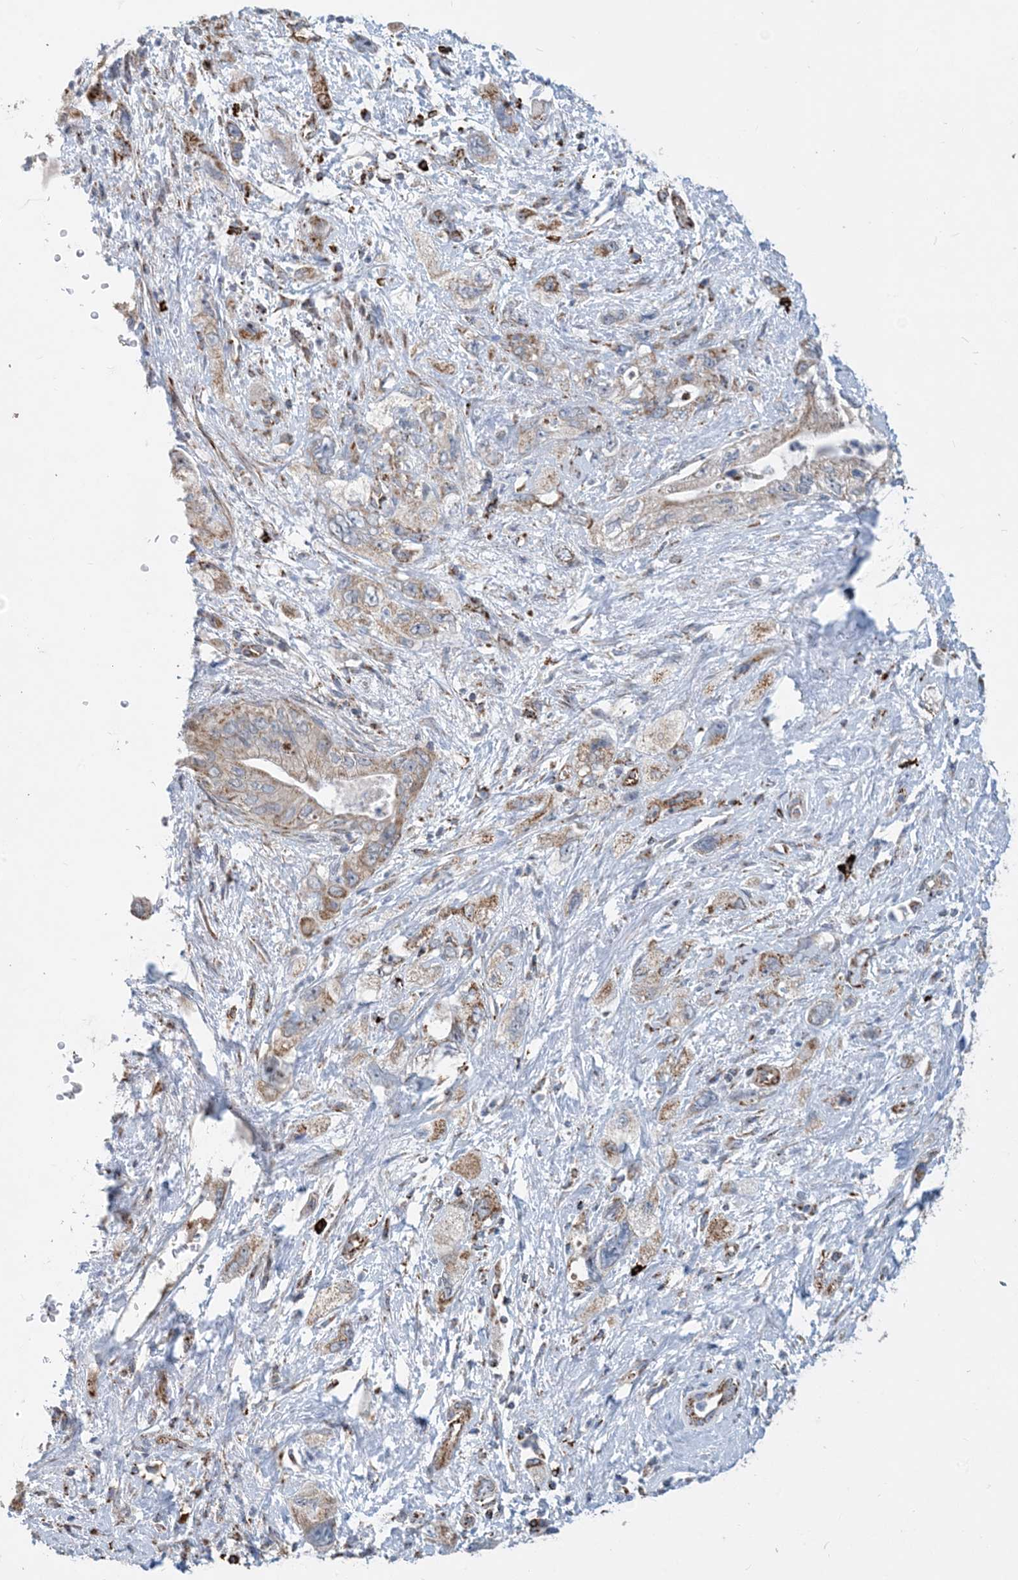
{"staining": {"intensity": "moderate", "quantity": "<25%", "location": "cytoplasmic/membranous"}, "tissue": "pancreatic cancer", "cell_type": "Tumor cells", "image_type": "cancer", "snomed": [{"axis": "morphology", "description": "Adenocarcinoma, NOS"}, {"axis": "topography", "description": "Pancreas"}], "caption": "Immunohistochemical staining of adenocarcinoma (pancreatic) demonstrates low levels of moderate cytoplasmic/membranous positivity in about <25% of tumor cells.", "gene": "PCDHGA1", "patient": {"sex": "female", "age": 73}}